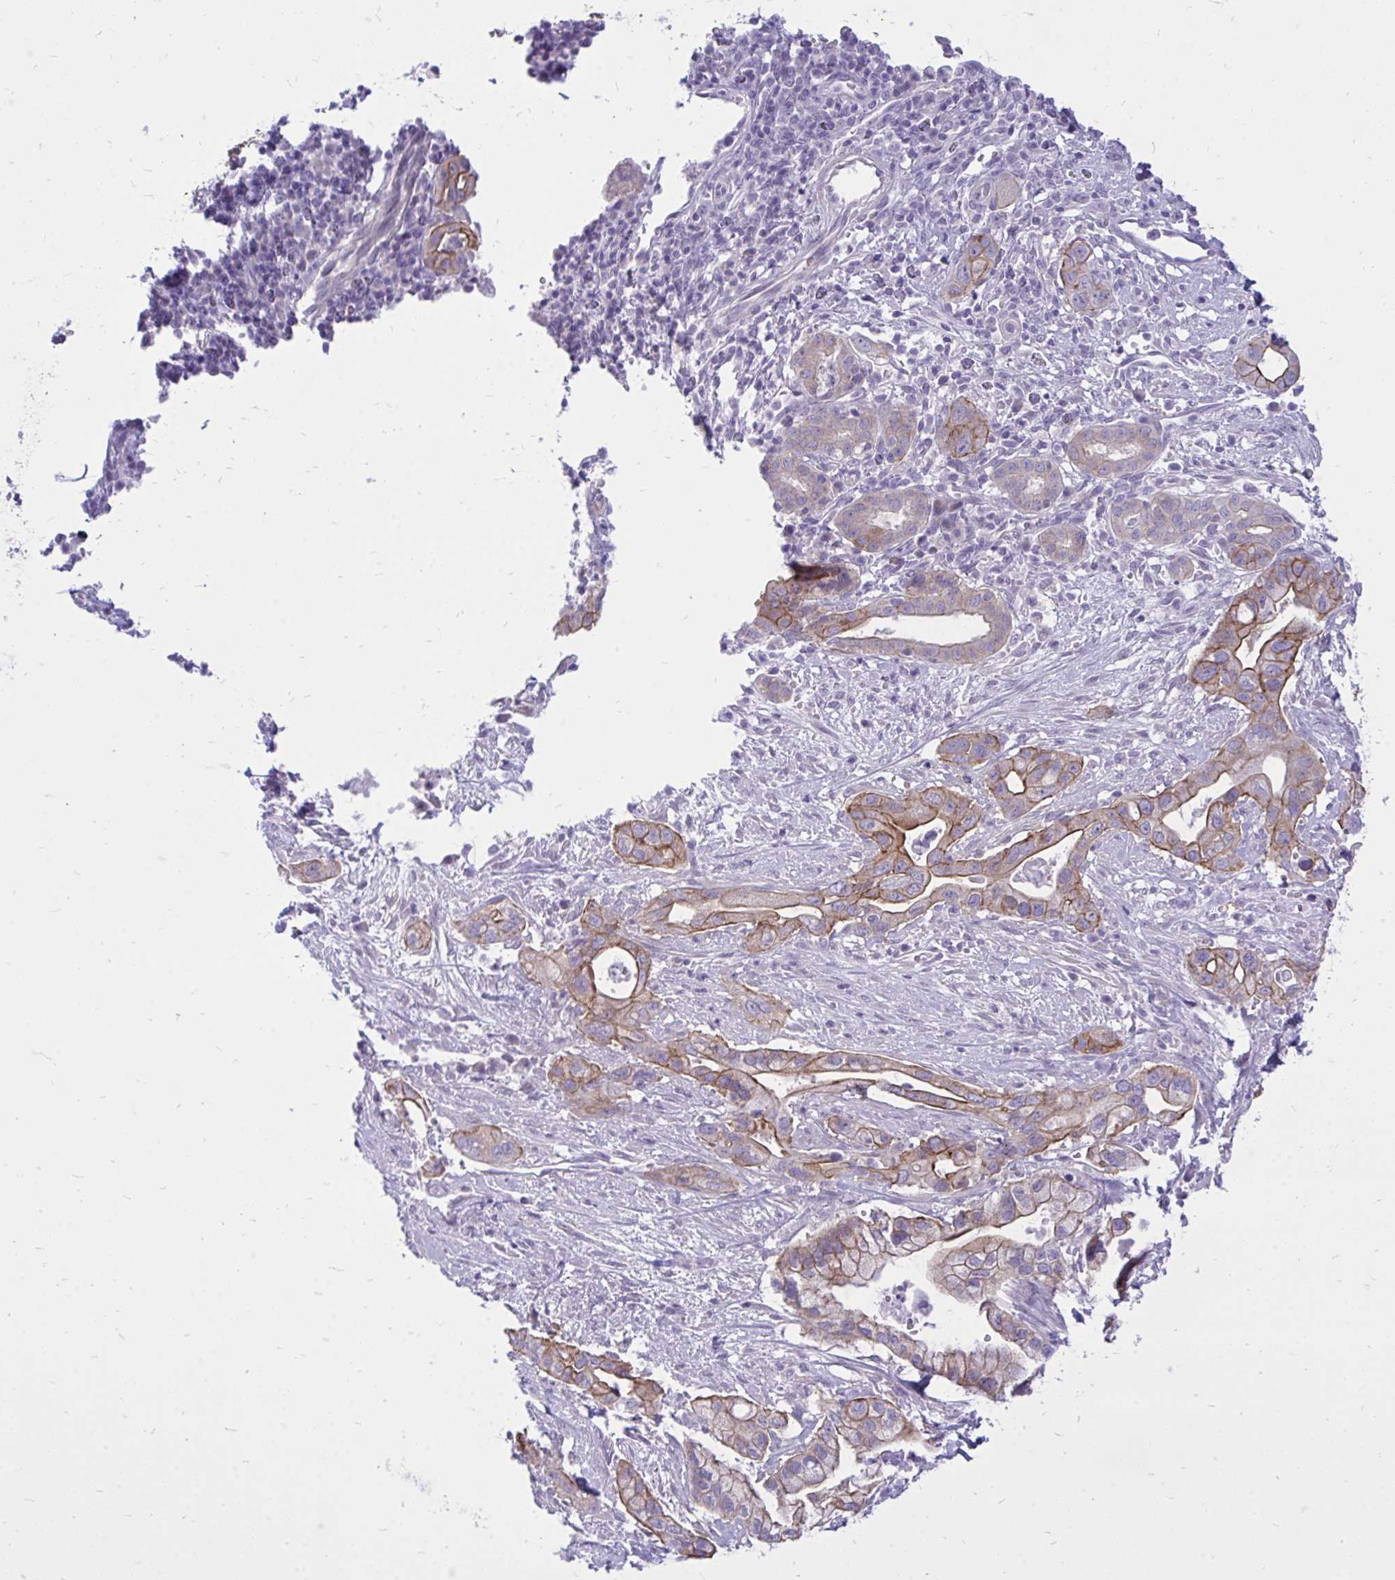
{"staining": {"intensity": "strong", "quantity": ">75%", "location": "cytoplasmic/membranous"}, "tissue": "pancreatic cancer", "cell_type": "Tumor cells", "image_type": "cancer", "snomed": [{"axis": "morphology", "description": "Adenocarcinoma, NOS"}, {"axis": "topography", "description": "Pancreas"}], "caption": "IHC image of human pancreatic cancer (adenocarcinoma) stained for a protein (brown), which reveals high levels of strong cytoplasmic/membranous staining in about >75% of tumor cells.", "gene": "SPTBN2", "patient": {"sex": "male", "age": 44}}